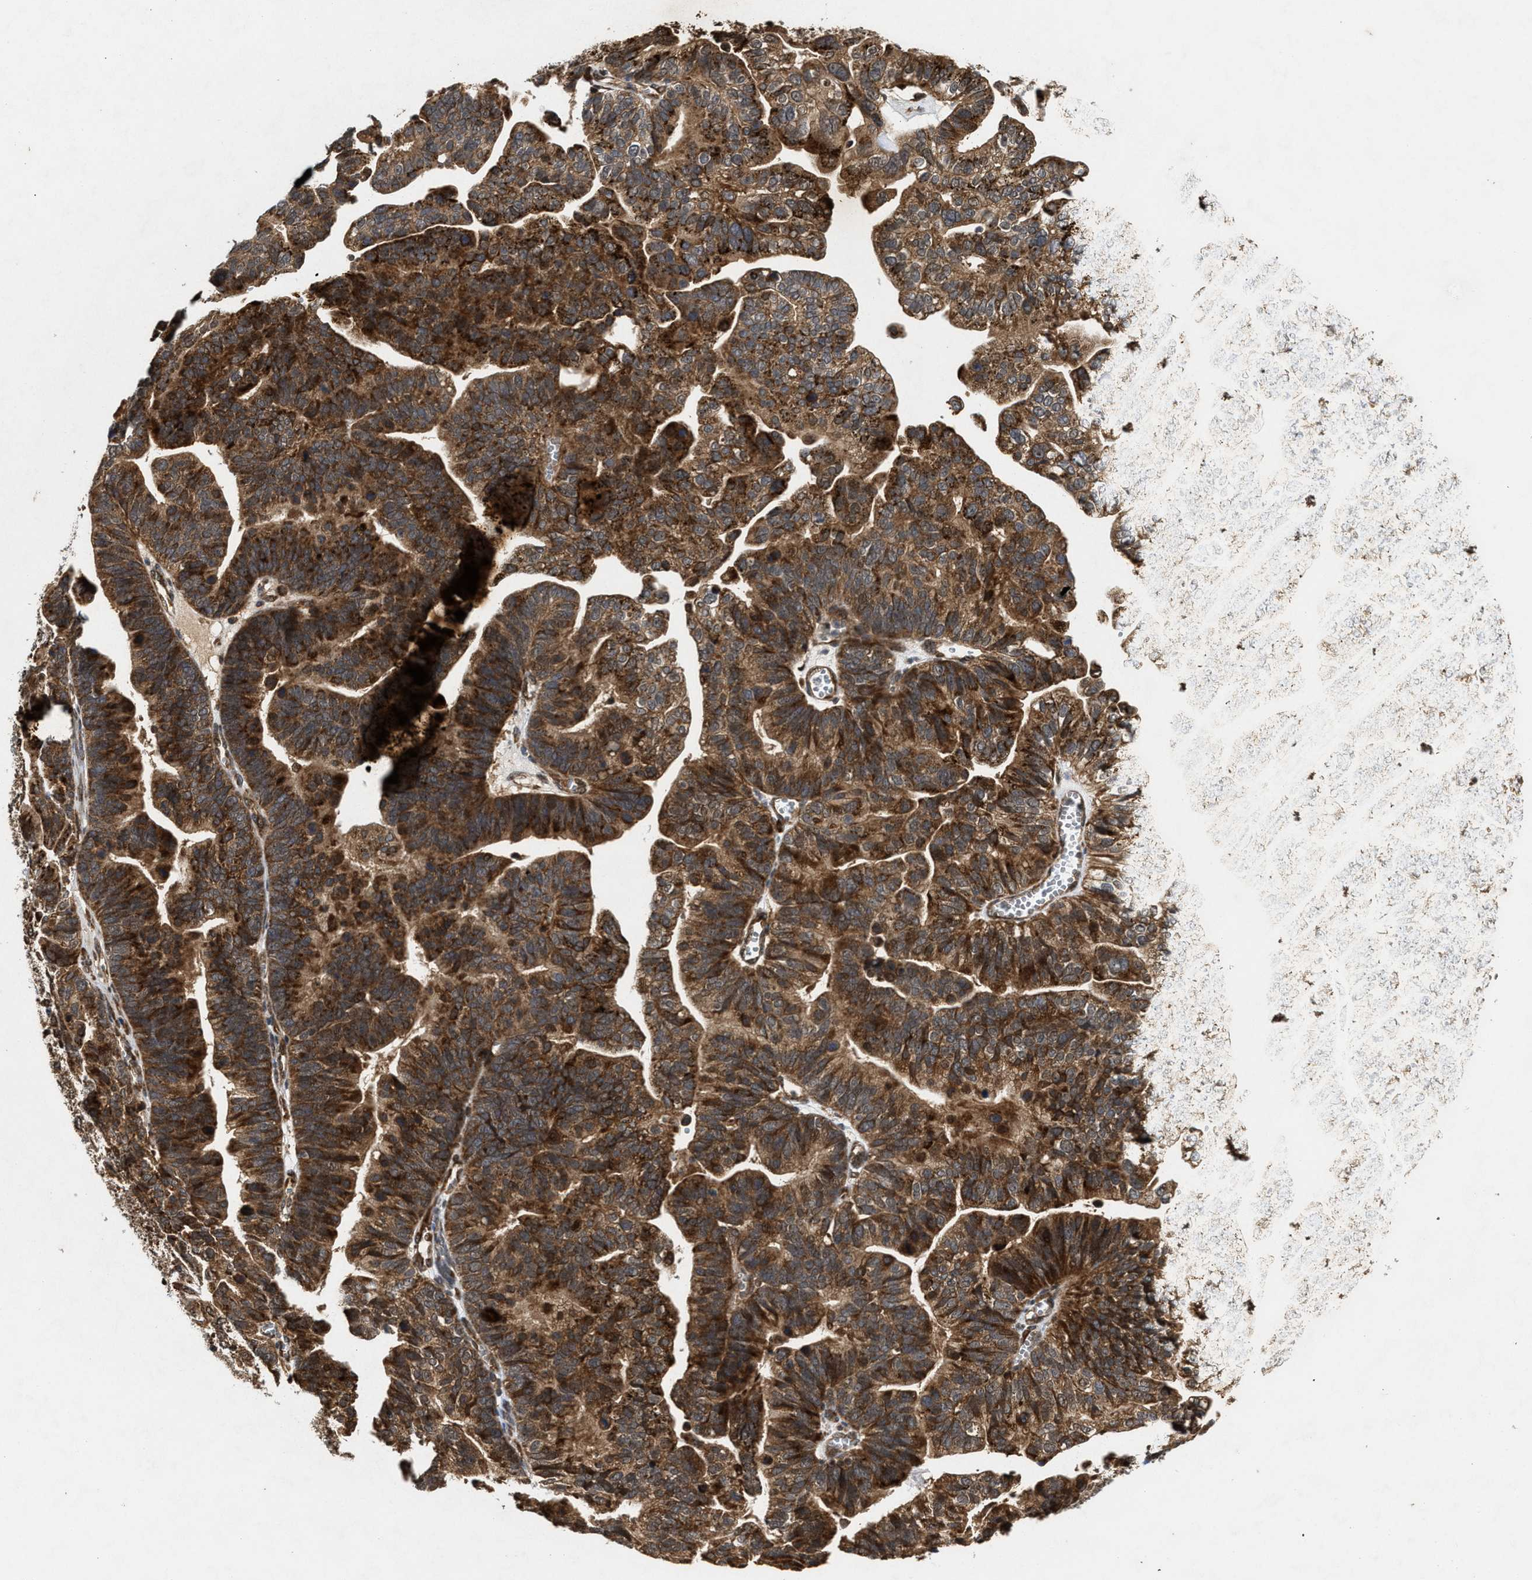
{"staining": {"intensity": "strong", "quantity": ">75%", "location": "cytoplasmic/membranous"}, "tissue": "ovarian cancer", "cell_type": "Tumor cells", "image_type": "cancer", "snomed": [{"axis": "morphology", "description": "Cystadenocarcinoma, serous, NOS"}, {"axis": "topography", "description": "Ovary"}], "caption": "Tumor cells exhibit strong cytoplasmic/membranous positivity in approximately >75% of cells in serous cystadenocarcinoma (ovarian).", "gene": "CFLAR", "patient": {"sex": "female", "age": 56}}